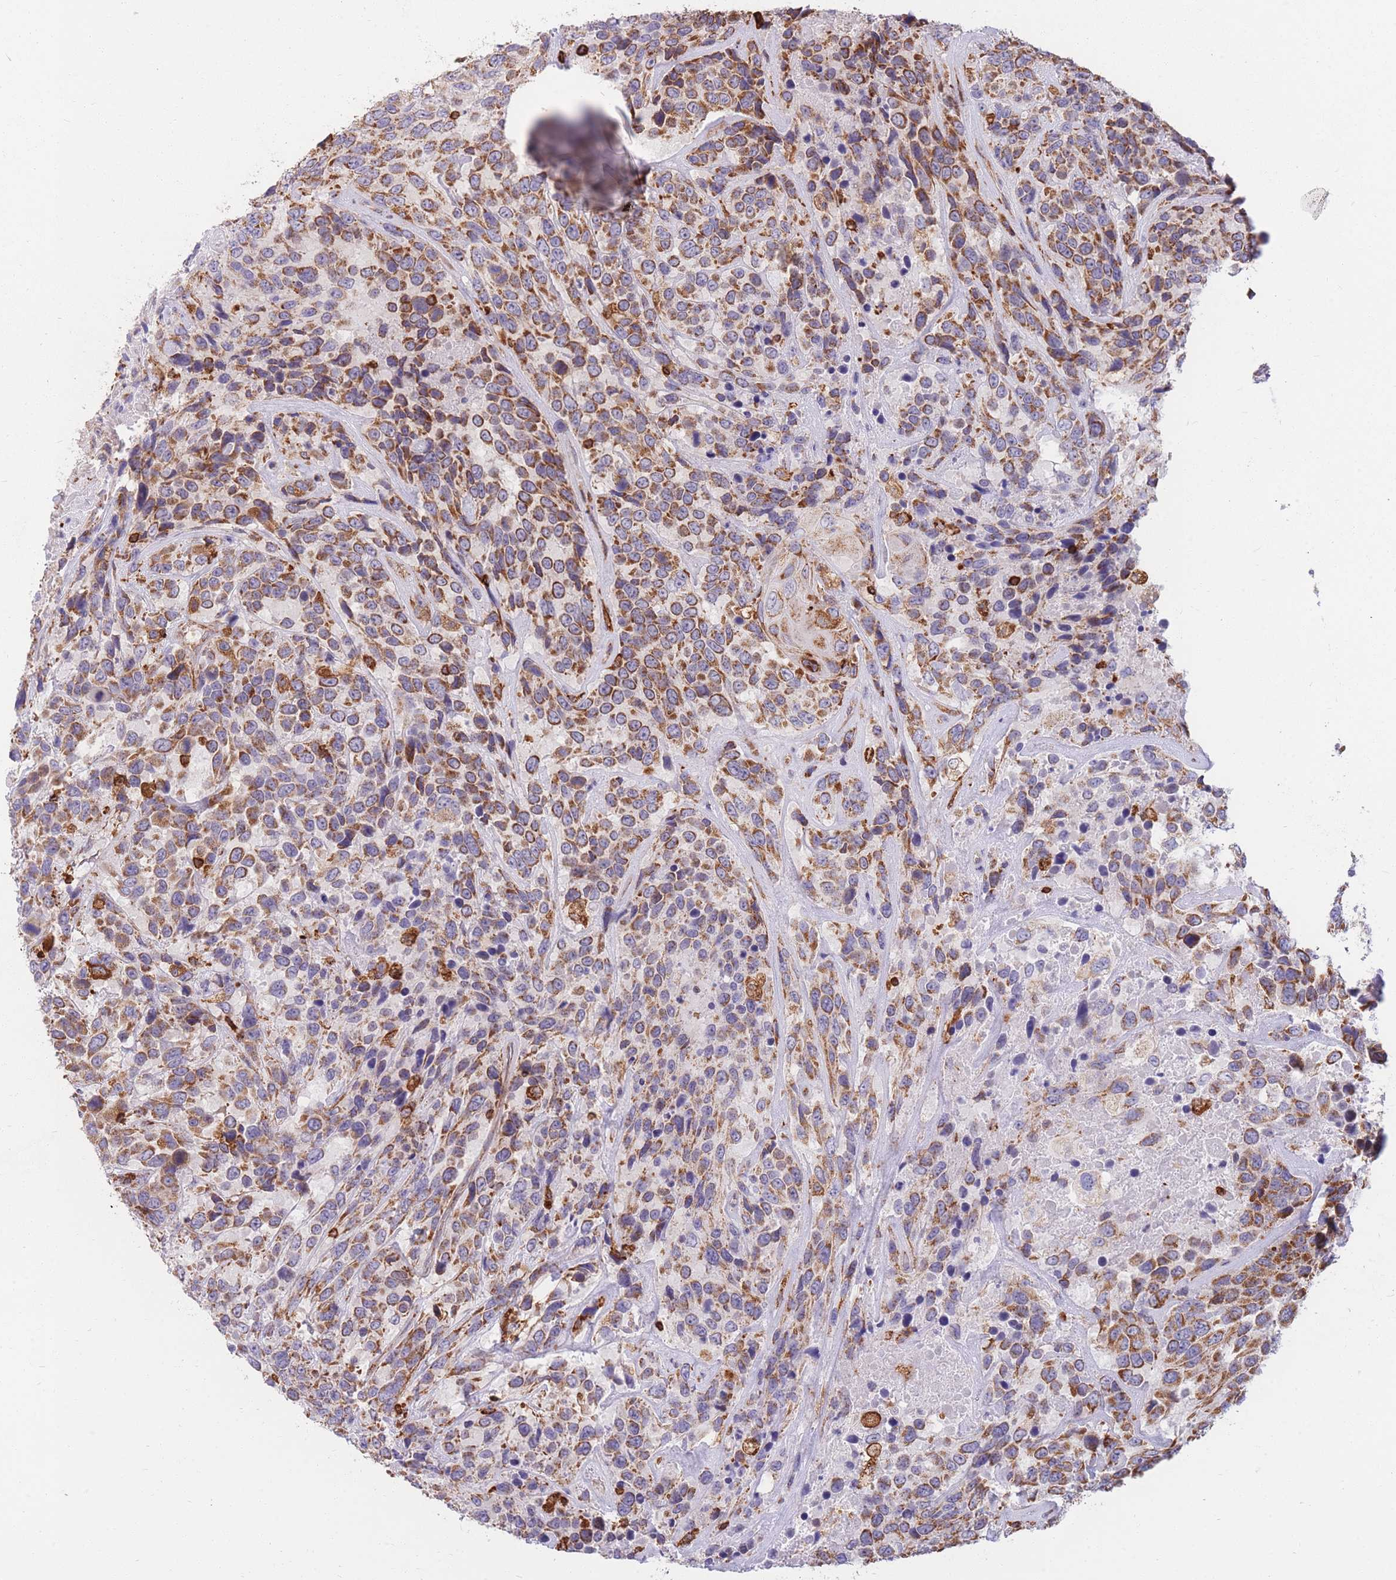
{"staining": {"intensity": "moderate", "quantity": ">75%", "location": "cytoplasmic/membranous"}, "tissue": "urothelial cancer", "cell_type": "Tumor cells", "image_type": "cancer", "snomed": [{"axis": "morphology", "description": "Urothelial carcinoma, High grade"}, {"axis": "topography", "description": "Urinary bladder"}], "caption": "The micrograph exhibits immunohistochemical staining of high-grade urothelial carcinoma. There is moderate cytoplasmic/membranous expression is present in about >75% of tumor cells.", "gene": "MRPL54", "patient": {"sex": "female", "age": 70}}